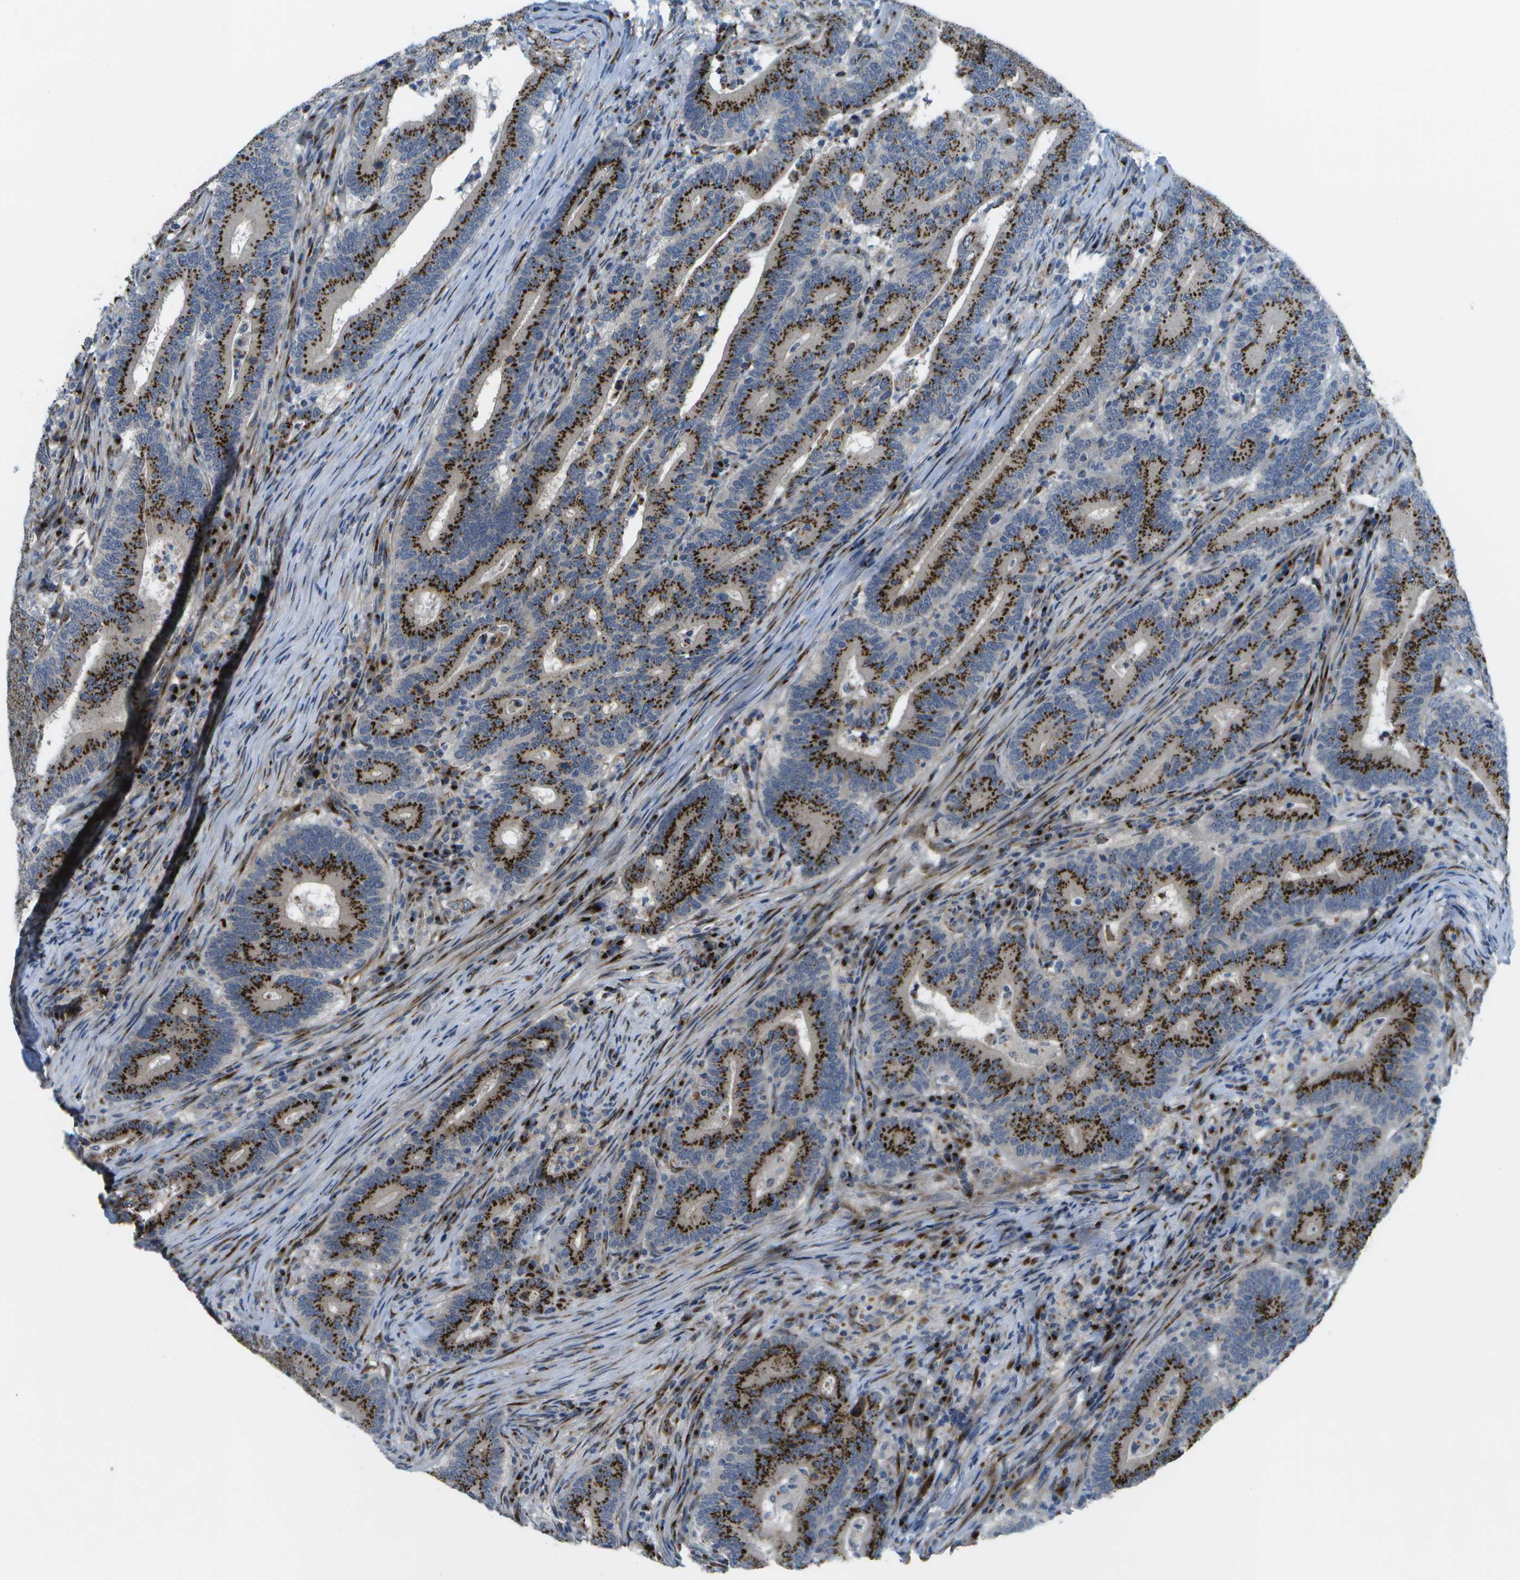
{"staining": {"intensity": "strong", "quantity": ">75%", "location": "cytoplasmic/membranous"}, "tissue": "colorectal cancer", "cell_type": "Tumor cells", "image_type": "cancer", "snomed": [{"axis": "morphology", "description": "Normal tissue, NOS"}, {"axis": "morphology", "description": "Adenocarcinoma, NOS"}, {"axis": "topography", "description": "Colon"}], "caption": "A high amount of strong cytoplasmic/membranous staining is appreciated in approximately >75% of tumor cells in colorectal cancer tissue. (DAB (3,3'-diaminobenzidine) = brown stain, brightfield microscopy at high magnification).", "gene": "QSOX2", "patient": {"sex": "female", "age": 66}}